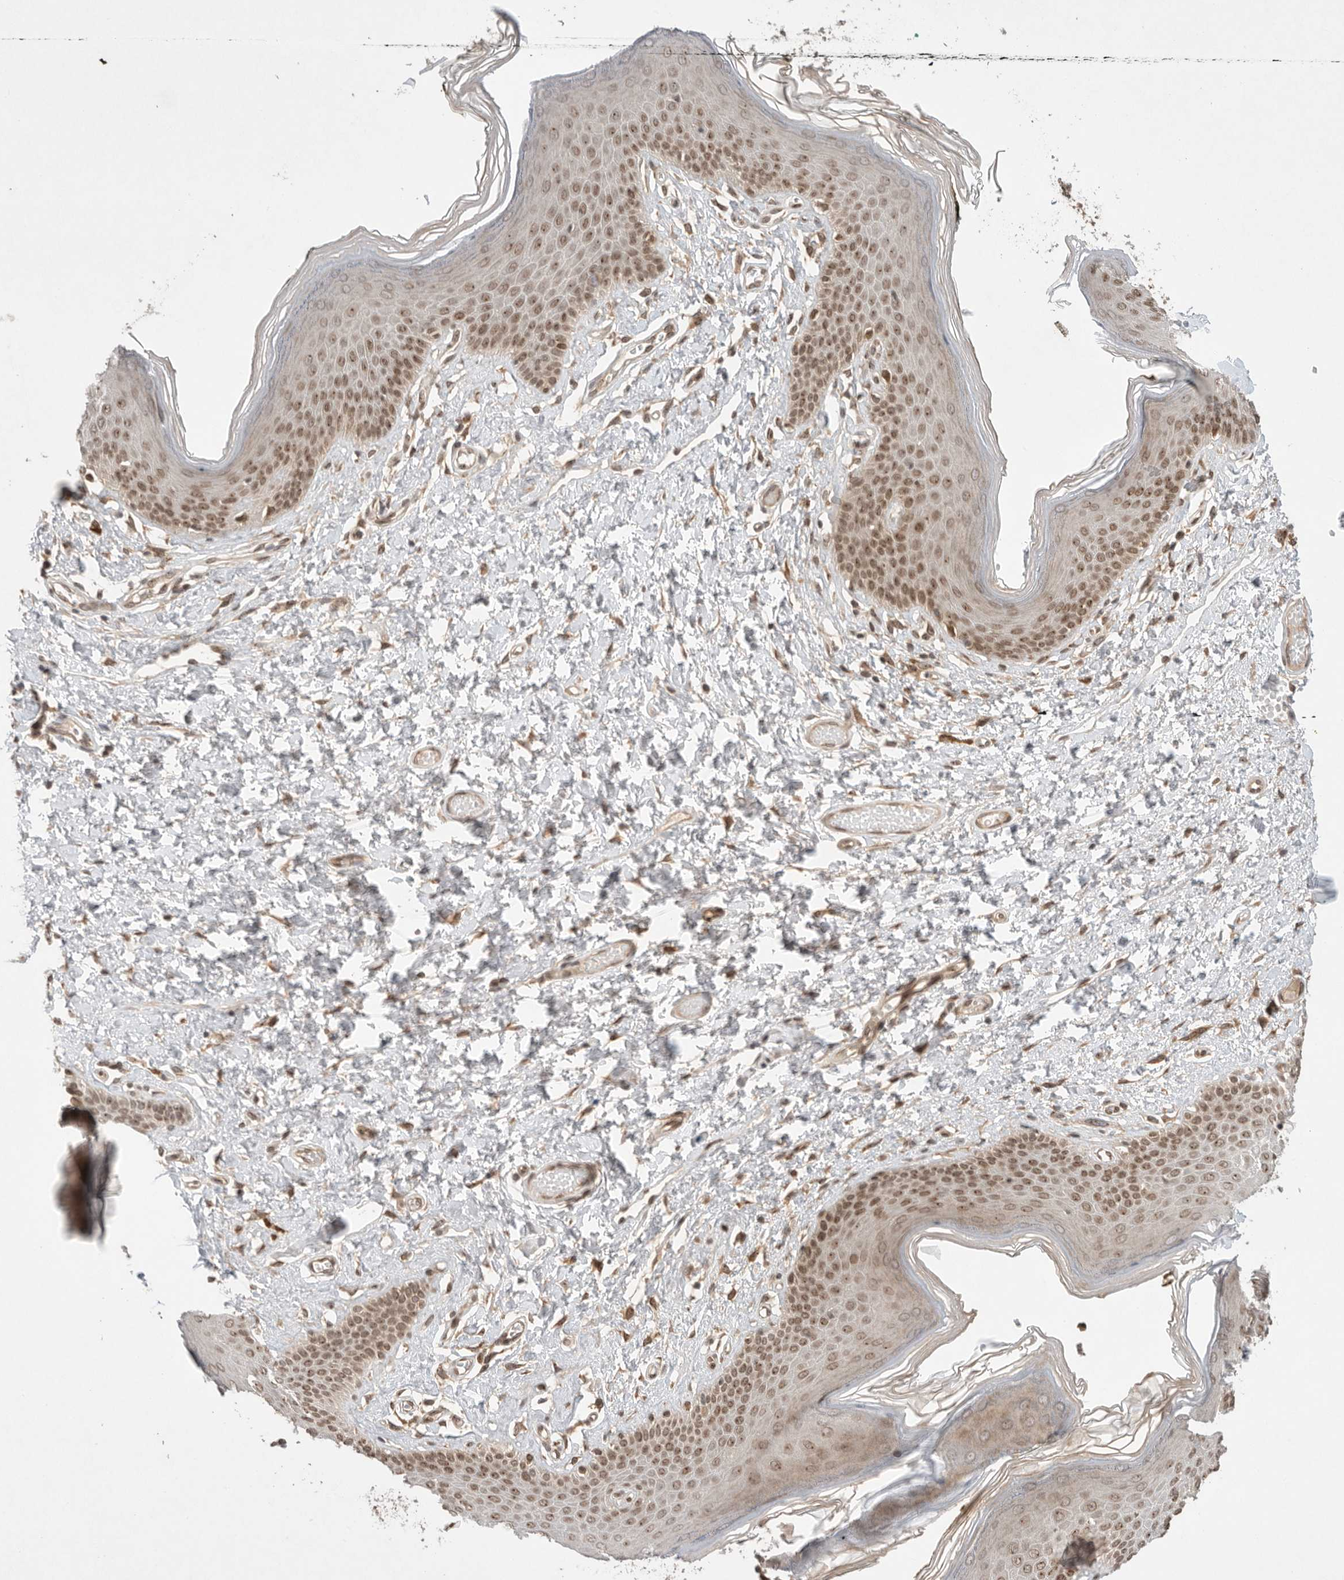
{"staining": {"intensity": "moderate", "quantity": ">75%", "location": "nuclear"}, "tissue": "skin", "cell_type": "Epidermal cells", "image_type": "normal", "snomed": [{"axis": "morphology", "description": "Normal tissue, NOS"}, {"axis": "morphology", "description": "Inflammation, NOS"}, {"axis": "topography", "description": "Vulva"}], "caption": "Brown immunohistochemical staining in benign skin shows moderate nuclear expression in approximately >75% of epidermal cells. The staining was performed using DAB (3,3'-diaminobenzidine), with brown indicating positive protein expression. Nuclei are stained blue with hematoxylin.", "gene": "LEMD3", "patient": {"sex": "female", "age": 84}}